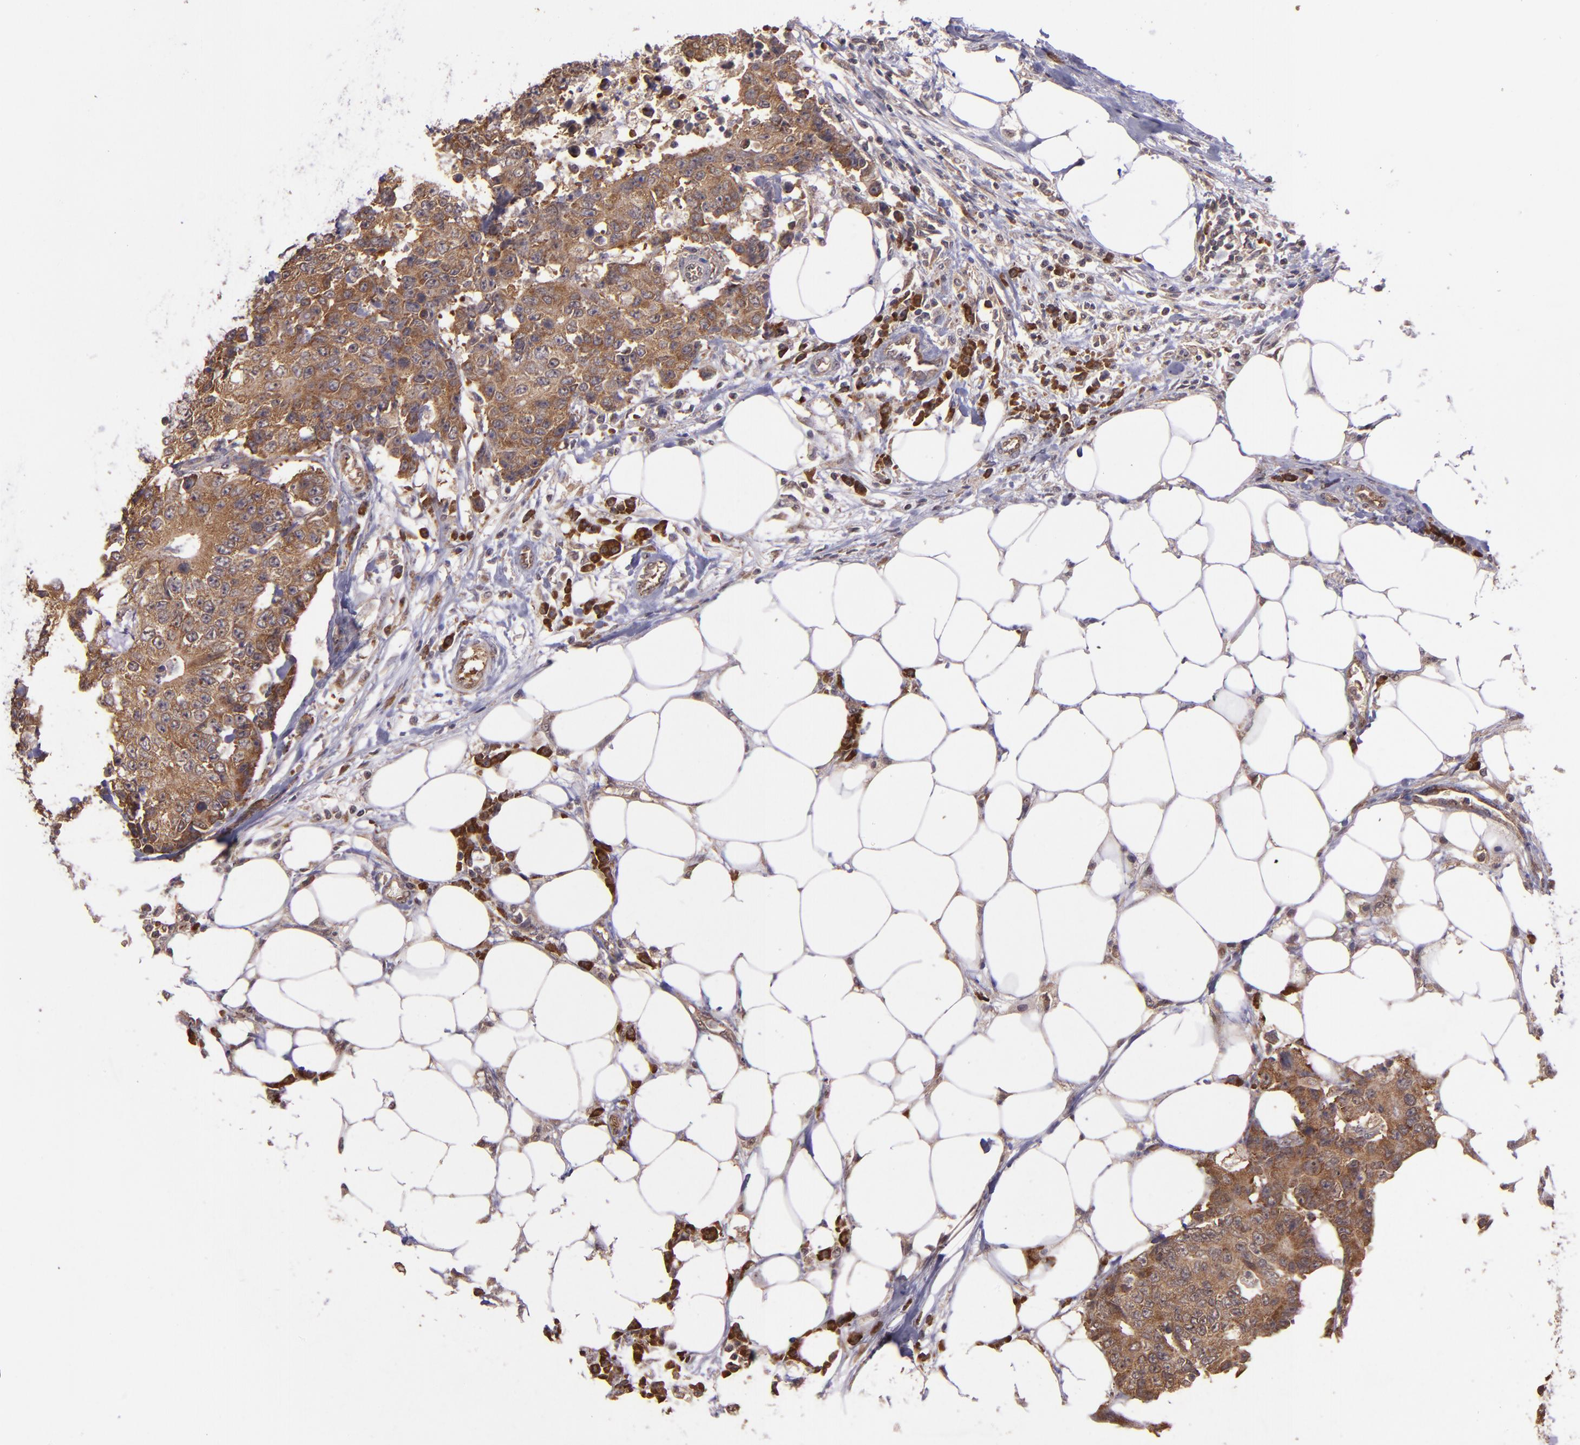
{"staining": {"intensity": "strong", "quantity": ">75%", "location": "cytoplasmic/membranous"}, "tissue": "colorectal cancer", "cell_type": "Tumor cells", "image_type": "cancer", "snomed": [{"axis": "morphology", "description": "Adenocarcinoma, NOS"}, {"axis": "topography", "description": "Colon"}], "caption": "Colorectal cancer was stained to show a protein in brown. There is high levels of strong cytoplasmic/membranous expression in approximately >75% of tumor cells. (DAB (3,3'-diaminobenzidine) = brown stain, brightfield microscopy at high magnification).", "gene": "USP51", "patient": {"sex": "female", "age": 86}}